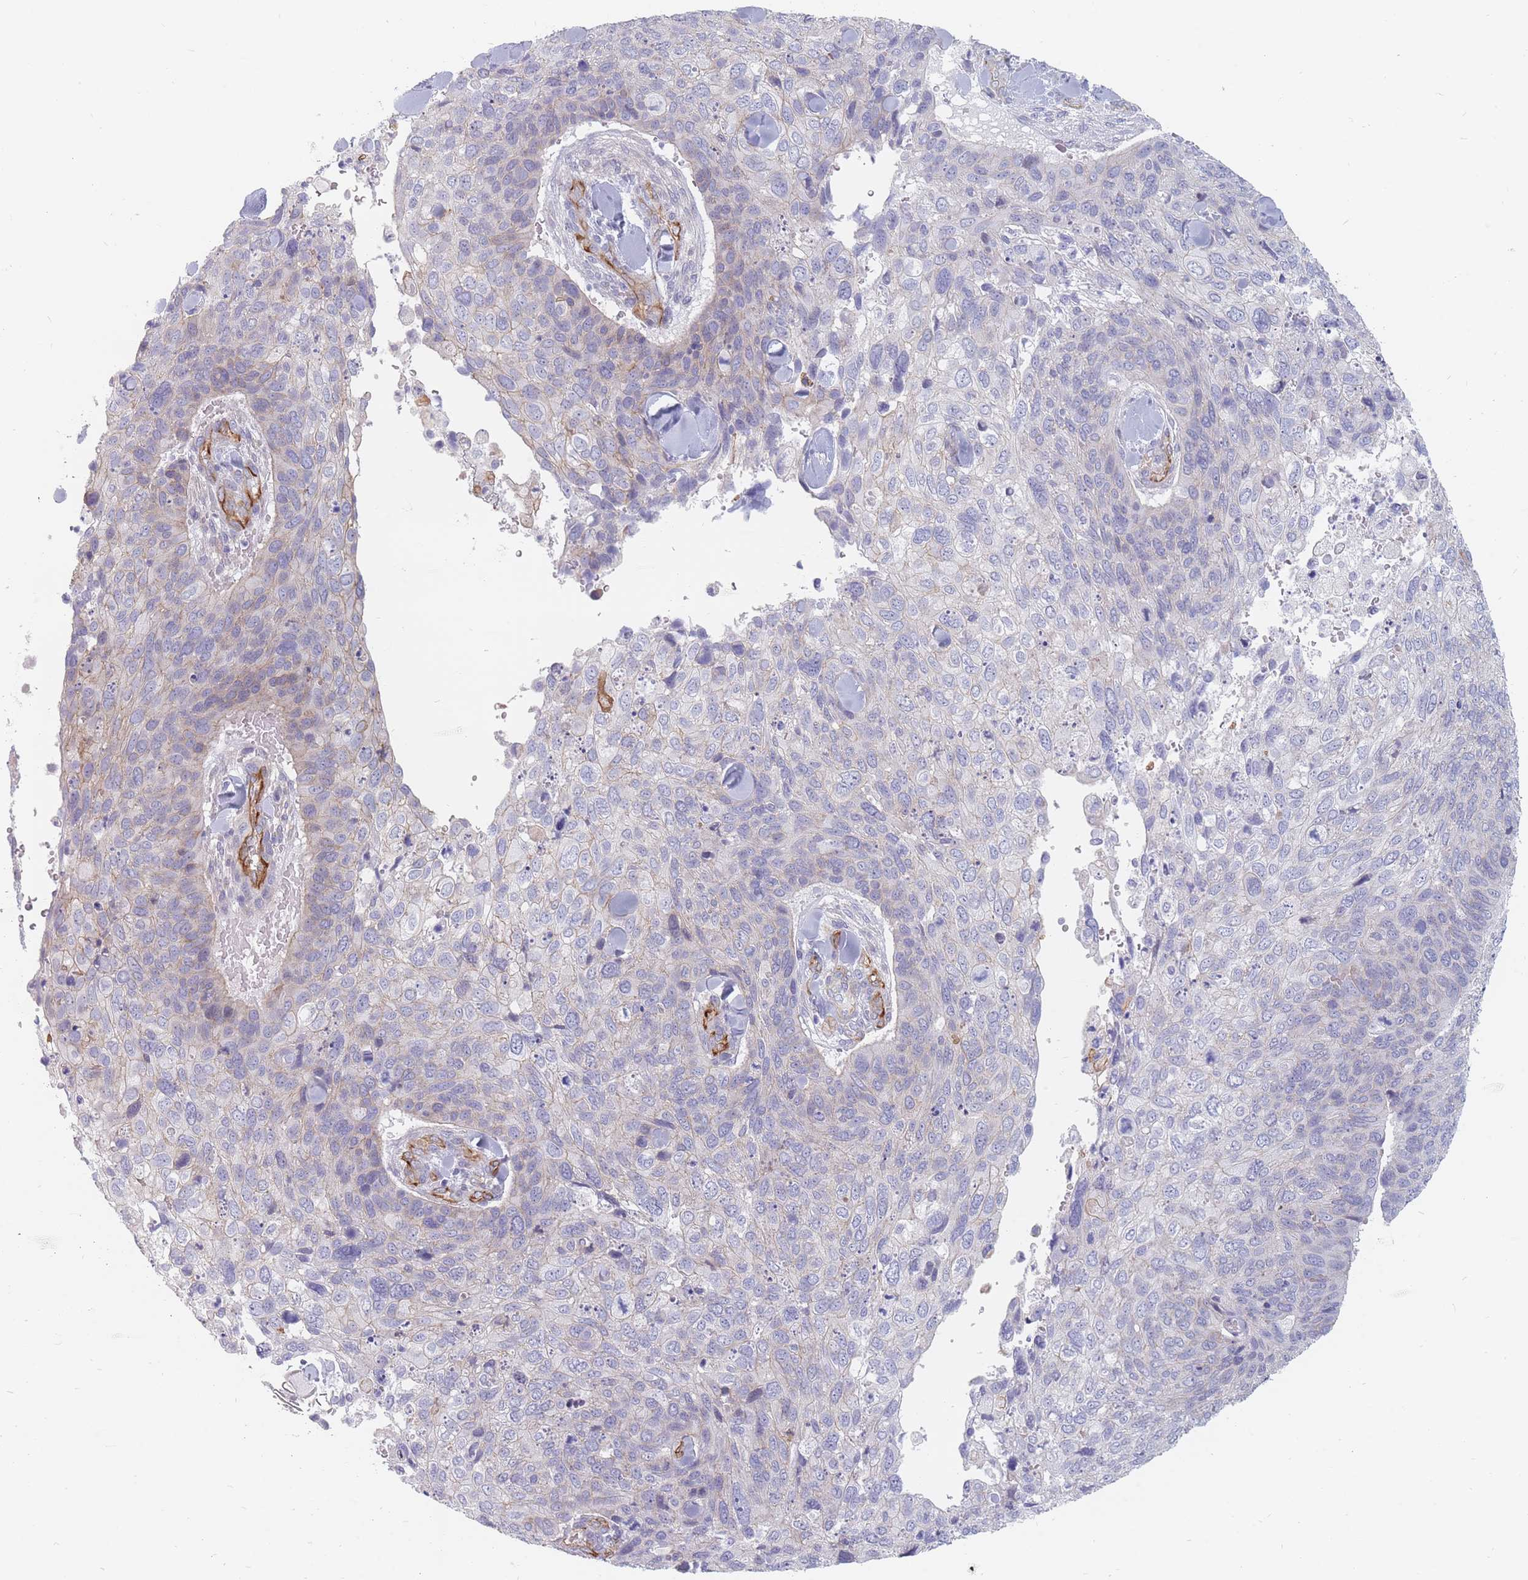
{"staining": {"intensity": "negative", "quantity": "none", "location": "none"}, "tissue": "skin cancer", "cell_type": "Tumor cells", "image_type": "cancer", "snomed": [{"axis": "morphology", "description": "Basal cell carcinoma"}, {"axis": "topography", "description": "Skin"}], "caption": "Immunohistochemical staining of human skin cancer demonstrates no significant staining in tumor cells.", "gene": "ERBIN", "patient": {"sex": "female", "age": 74}}